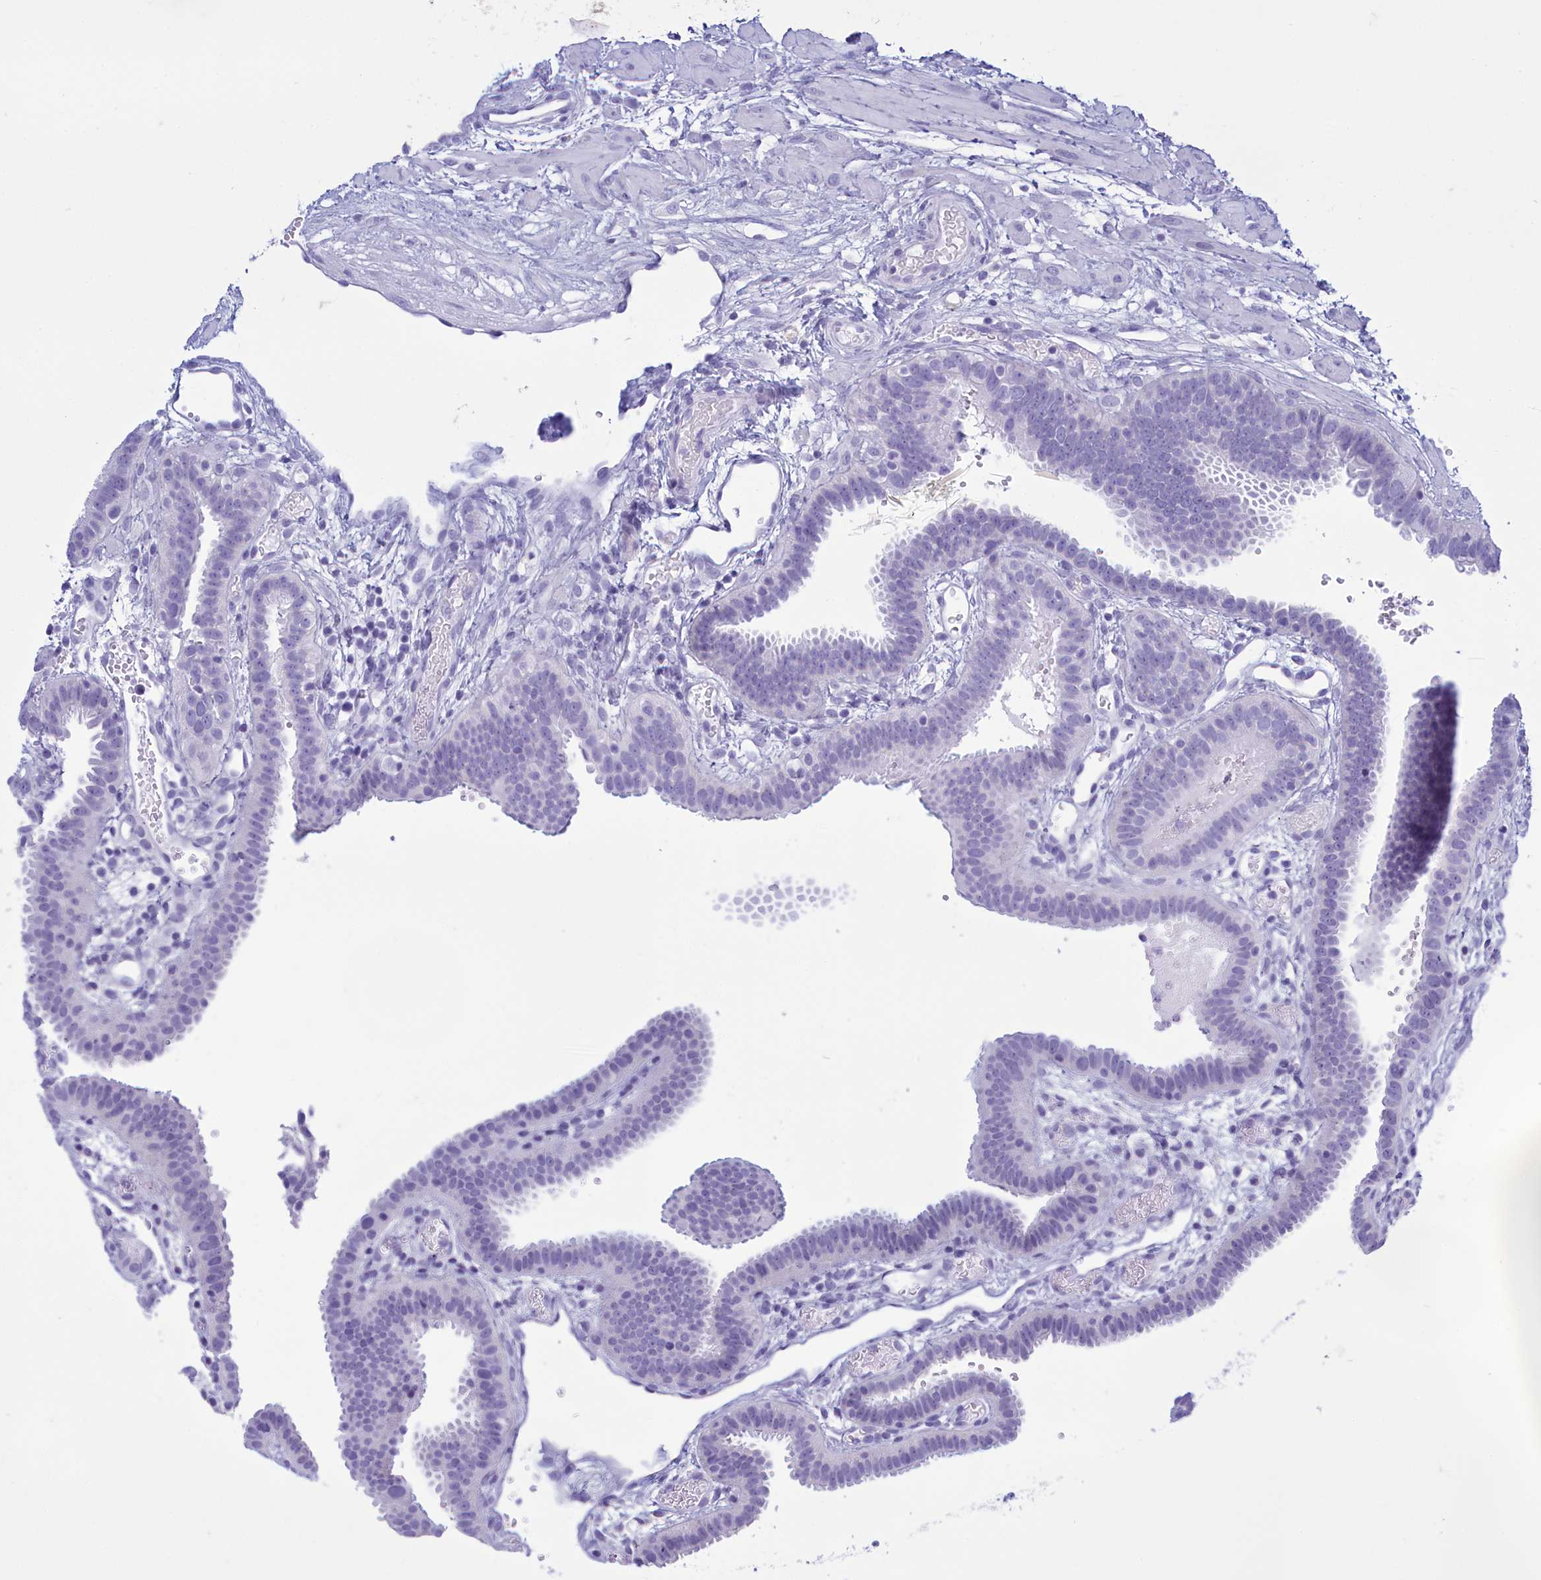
{"staining": {"intensity": "negative", "quantity": "none", "location": "none"}, "tissue": "fallopian tube", "cell_type": "Glandular cells", "image_type": "normal", "snomed": [{"axis": "morphology", "description": "Normal tissue, NOS"}, {"axis": "topography", "description": "Fallopian tube"}], "caption": "A high-resolution micrograph shows immunohistochemistry staining of benign fallopian tube, which shows no significant expression in glandular cells.", "gene": "TMEM97", "patient": {"sex": "female", "age": 37}}